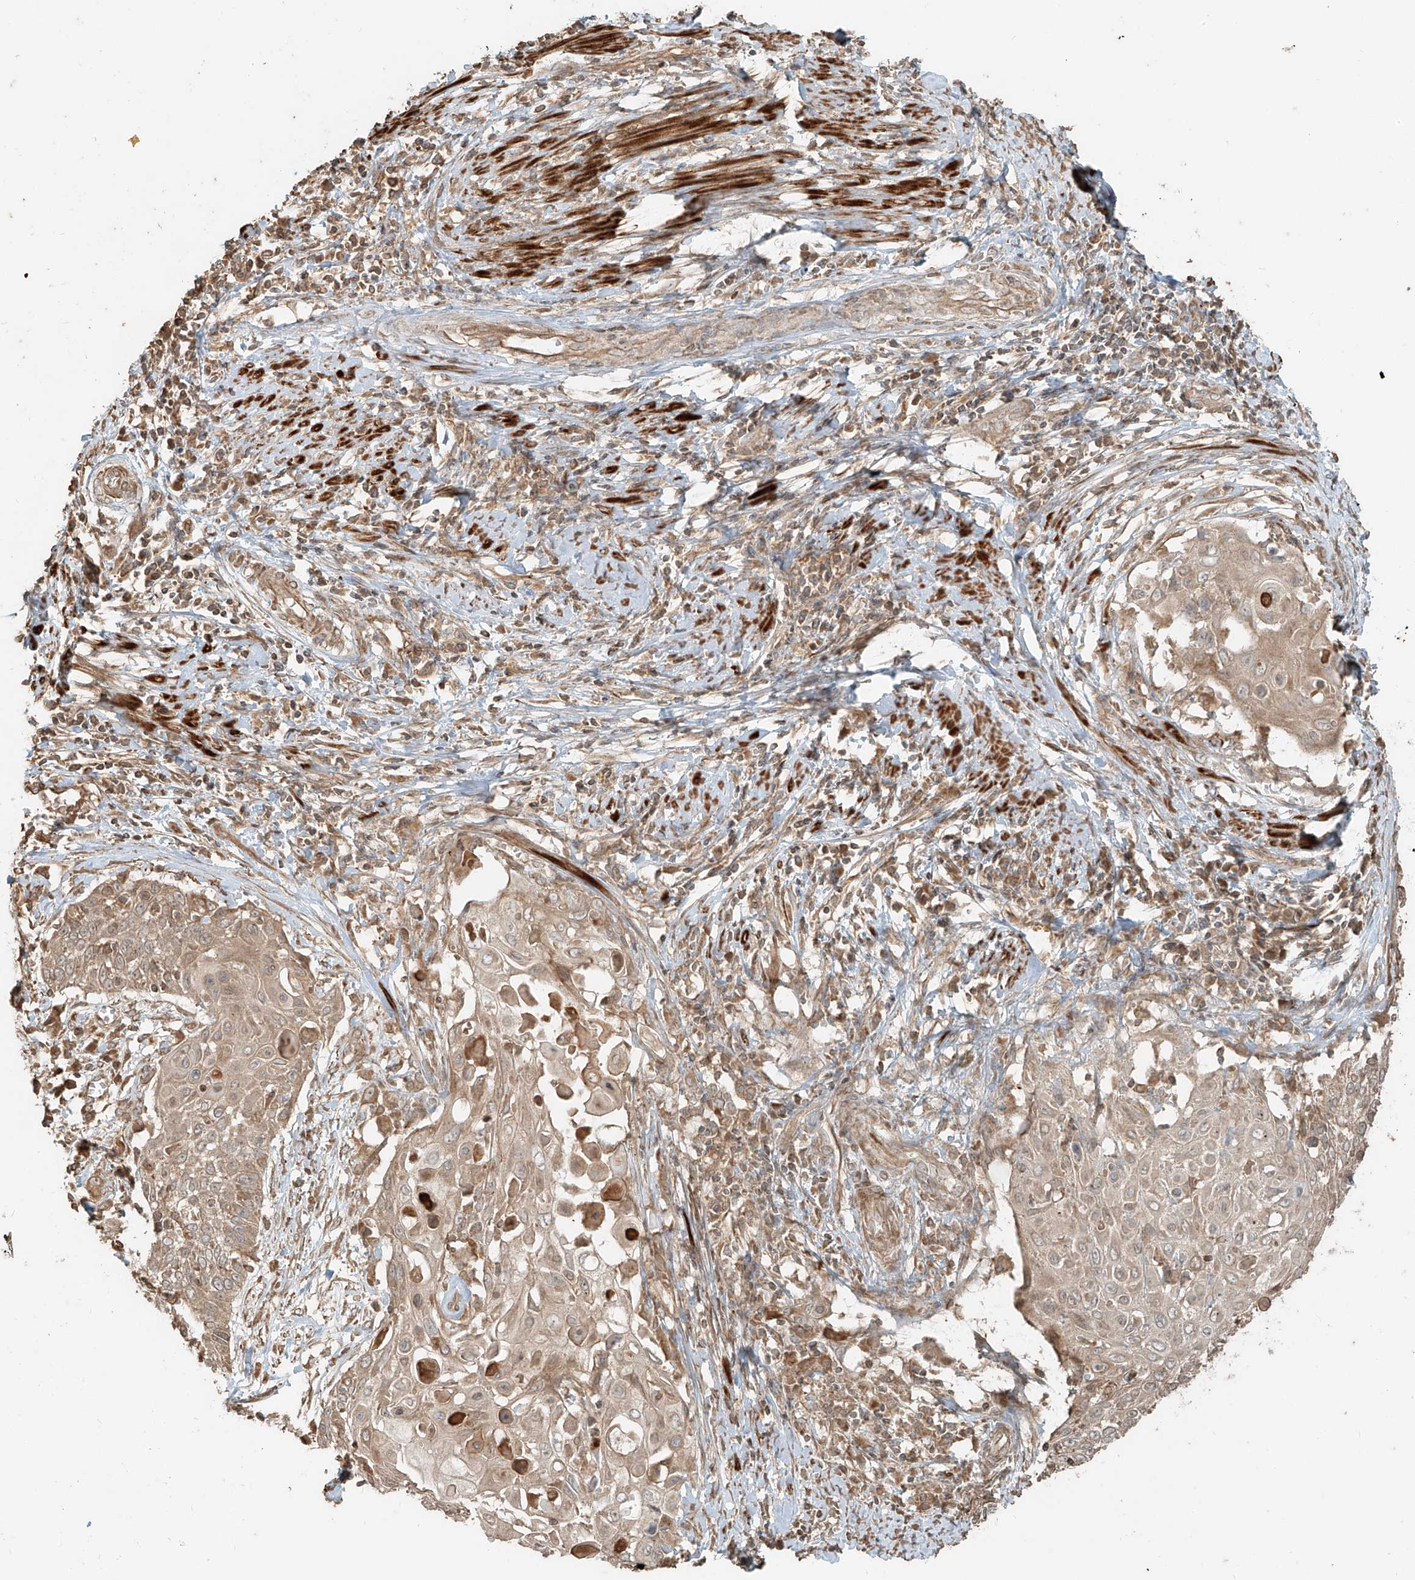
{"staining": {"intensity": "weak", "quantity": ">75%", "location": "cytoplasmic/membranous"}, "tissue": "cervical cancer", "cell_type": "Tumor cells", "image_type": "cancer", "snomed": [{"axis": "morphology", "description": "Squamous cell carcinoma, NOS"}, {"axis": "topography", "description": "Cervix"}], "caption": "A micrograph of human cervical cancer (squamous cell carcinoma) stained for a protein displays weak cytoplasmic/membranous brown staining in tumor cells. Immunohistochemistry stains the protein in brown and the nuclei are stained blue.", "gene": "ANKZF1", "patient": {"sex": "female", "age": 39}}